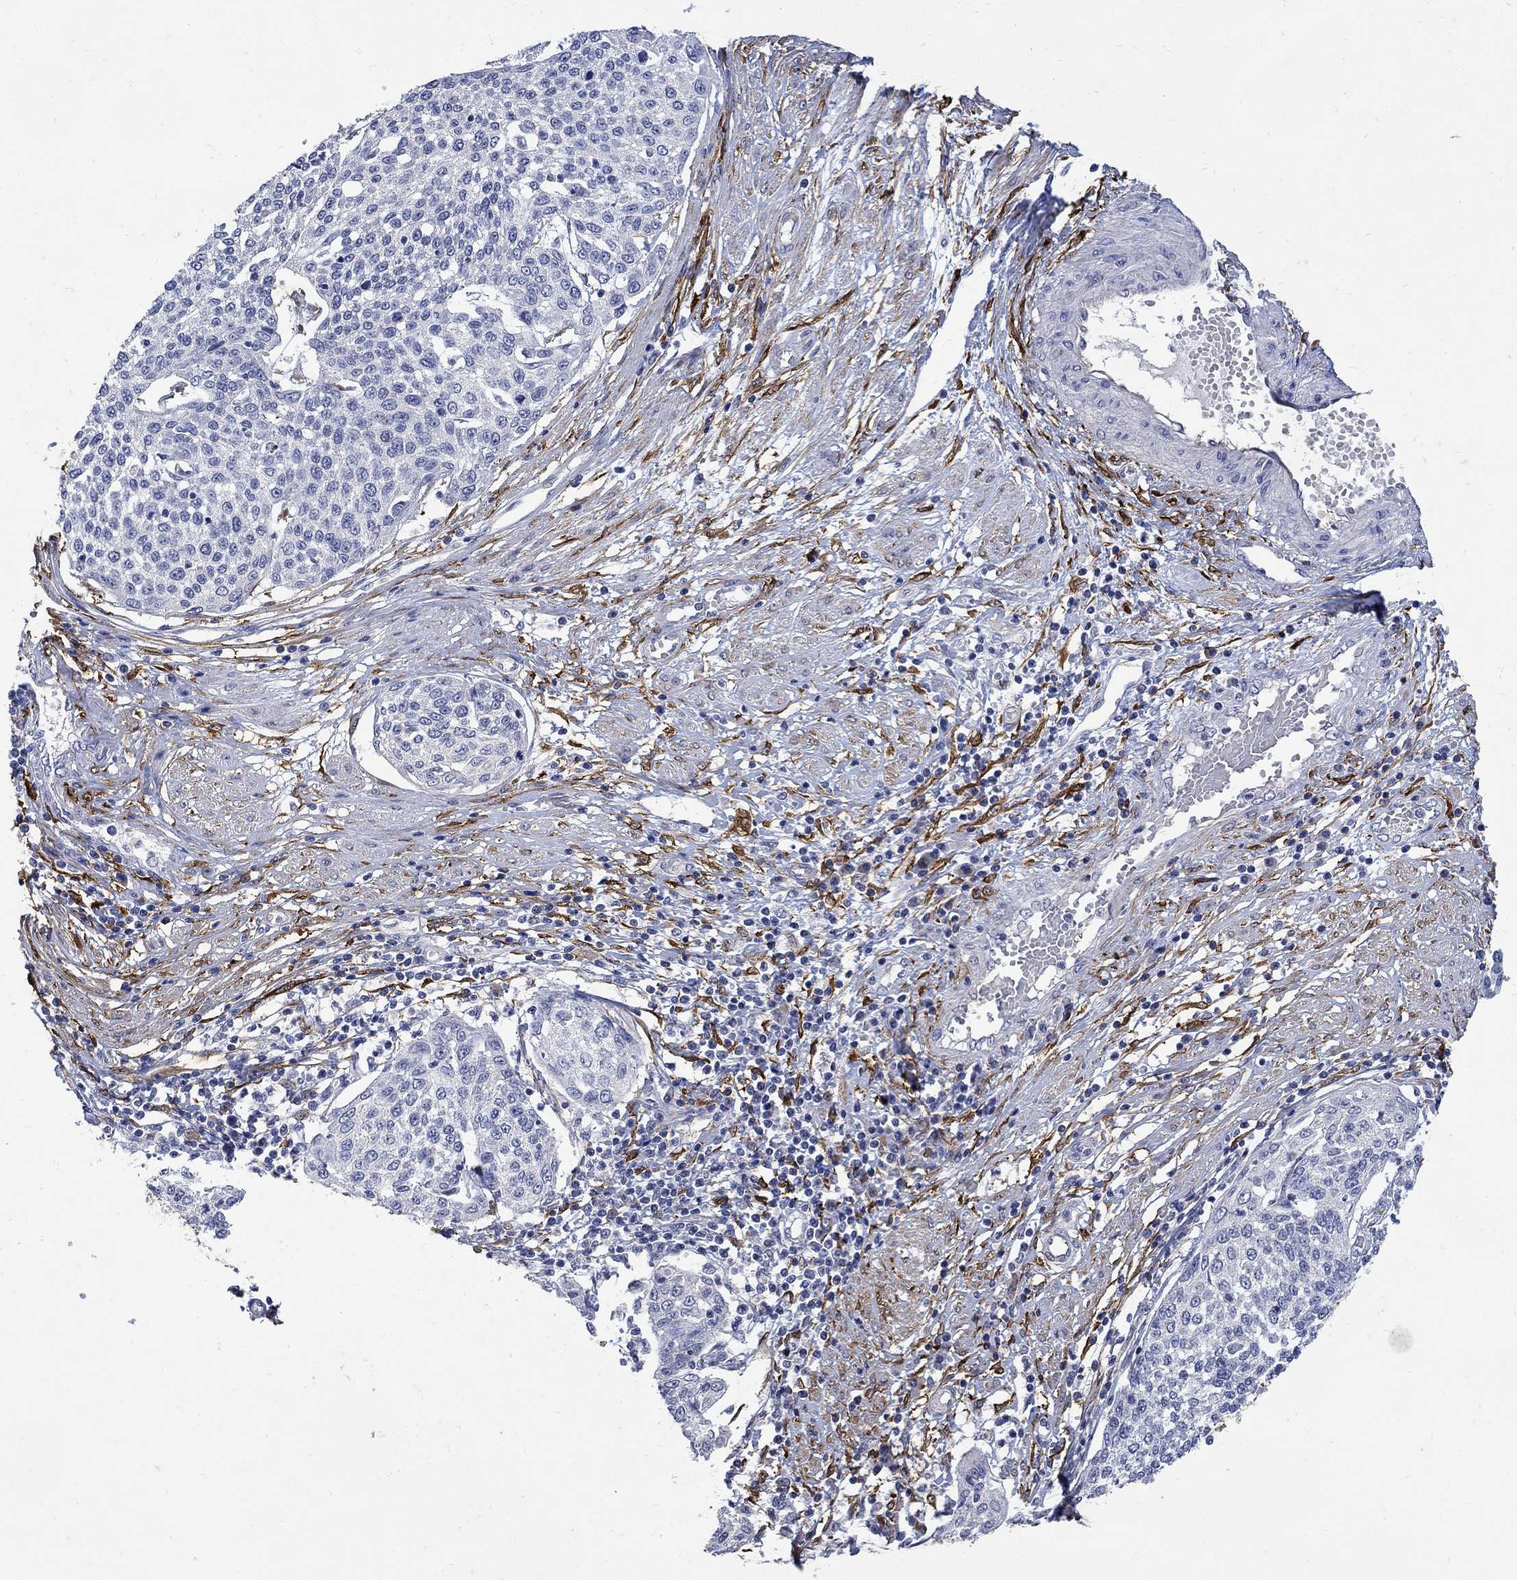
{"staining": {"intensity": "negative", "quantity": "none", "location": "none"}, "tissue": "cervical cancer", "cell_type": "Tumor cells", "image_type": "cancer", "snomed": [{"axis": "morphology", "description": "Squamous cell carcinoma, NOS"}, {"axis": "topography", "description": "Cervix"}], "caption": "Cervical cancer (squamous cell carcinoma) was stained to show a protein in brown. There is no significant expression in tumor cells.", "gene": "TGM2", "patient": {"sex": "female", "age": 34}}